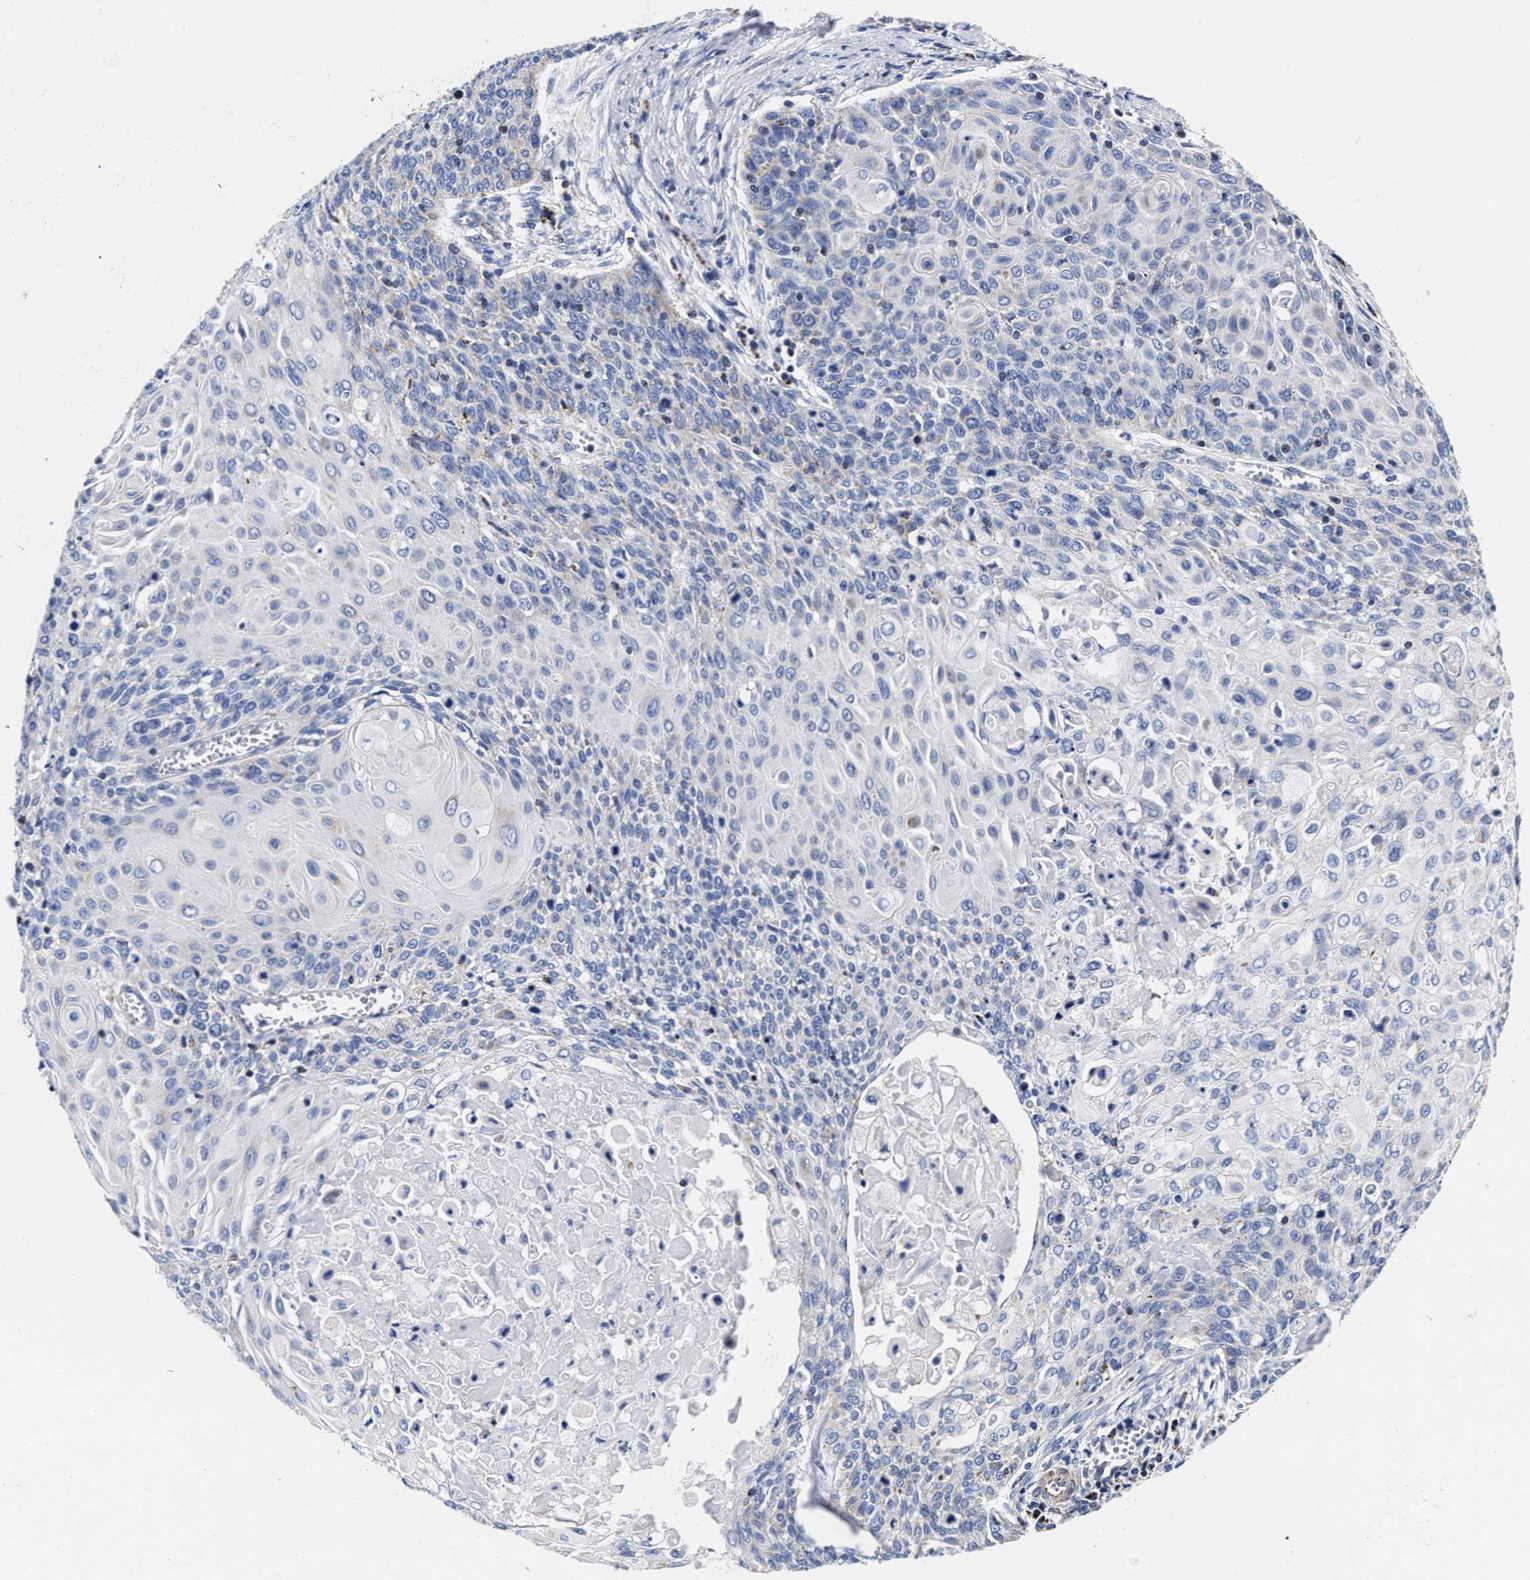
{"staining": {"intensity": "negative", "quantity": "none", "location": "none"}, "tissue": "cervical cancer", "cell_type": "Tumor cells", "image_type": "cancer", "snomed": [{"axis": "morphology", "description": "Squamous cell carcinoma, NOS"}, {"axis": "topography", "description": "Cervix"}], "caption": "Micrograph shows no significant protein positivity in tumor cells of cervical squamous cell carcinoma. (DAB (3,3'-diaminobenzidine) immunohistochemistry (IHC) with hematoxylin counter stain).", "gene": "HINT2", "patient": {"sex": "female", "age": 39}}